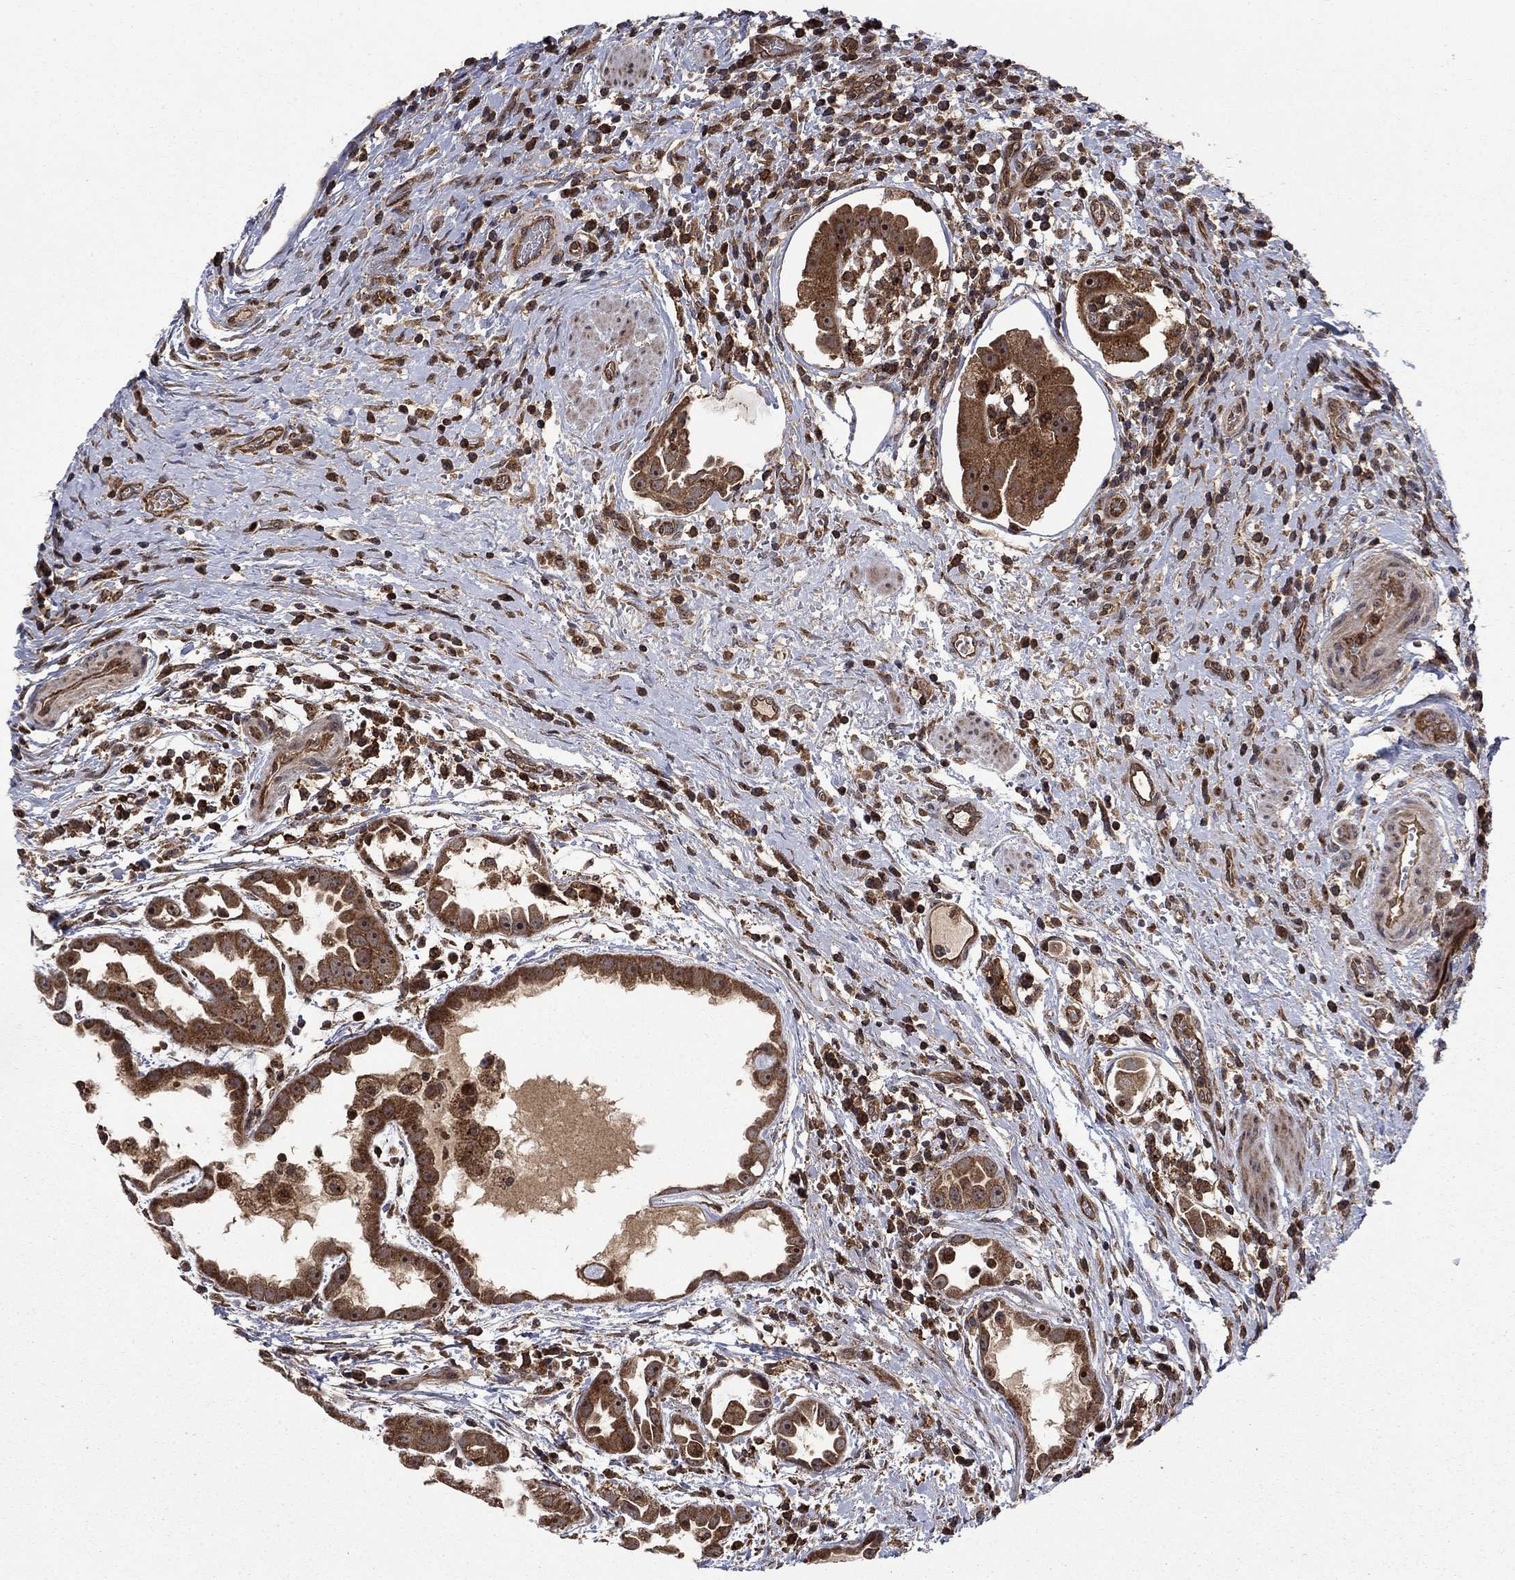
{"staining": {"intensity": "strong", "quantity": ">75%", "location": "cytoplasmic/membranous"}, "tissue": "urothelial cancer", "cell_type": "Tumor cells", "image_type": "cancer", "snomed": [{"axis": "morphology", "description": "Urothelial carcinoma, High grade"}, {"axis": "topography", "description": "Urinary bladder"}], "caption": "Immunohistochemistry (DAB (3,3'-diaminobenzidine)) staining of urothelial carcinoma (high-grade) demonstrates strong cytoplasmic/membranous protein expression in approximately >75% of tumor cells.", "gene": "IFI35", "patient": {"sex": "female", "age": 41}}